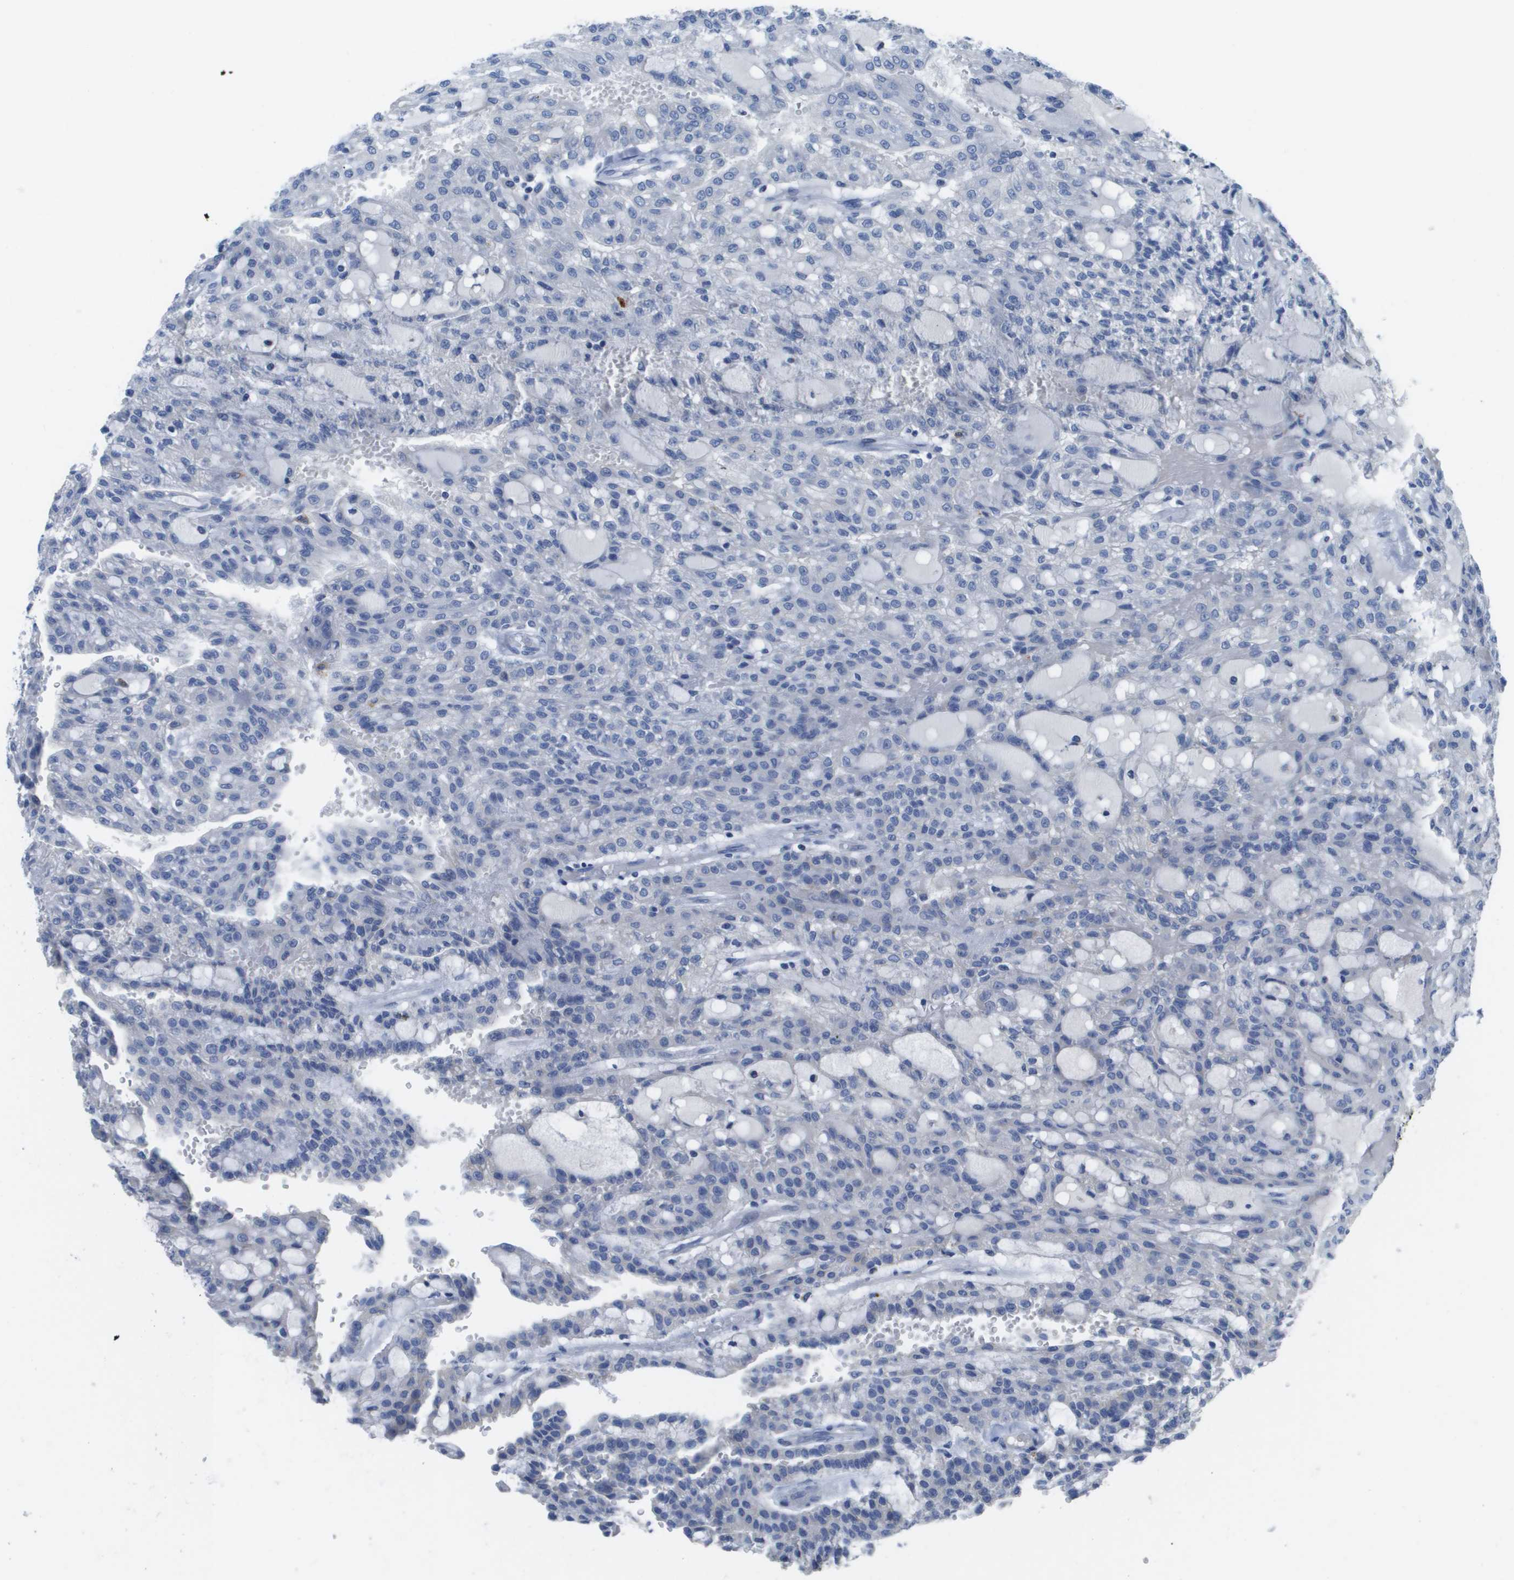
{"staining": {"intensity": "negative", "quantity": "none", "location": "none"}, "tissue": "renal cancer", "cell_type": "Tumor cells", "image_type": "cancer", "snomed": [{"axis": "morphology", "description": "Adenocarcinoma, NOS"}, {"axis": "topography", "description": "Kidney"}], "caption": "Immunohistochemistry micrograph of neoplastic tissue: renal cancer (adenocarcinoma) stained with DAB reveals no significant protein positivity in tumor cells.", "gene": "MS4A1", "patient": {"sex": "male", "age": 63}}